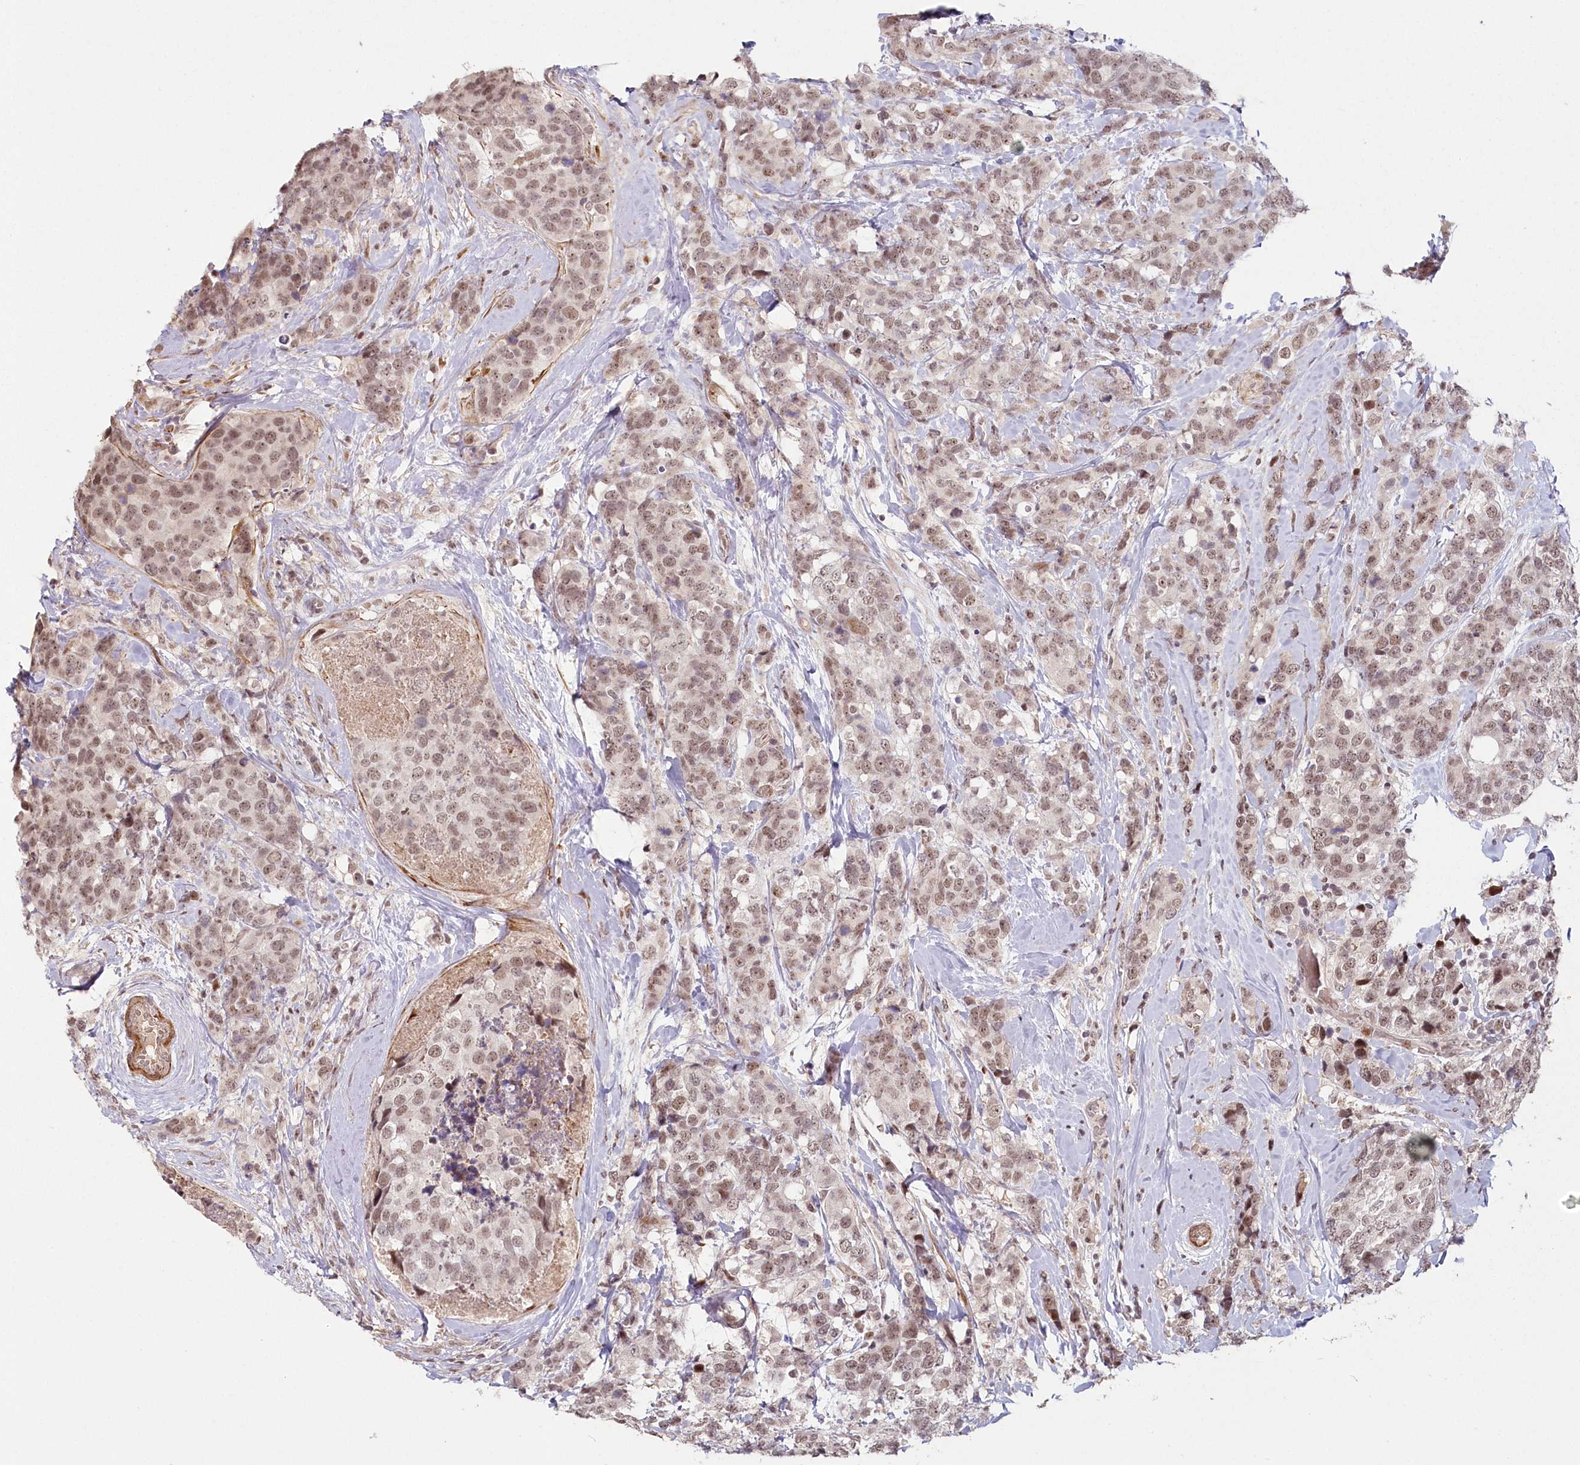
{"staining": {"intensity": "moderate", "quantity": ">75%", "location": "nuclear"}, "tissue": "breast cancer", "cell_type": "Tumor cells", "image_type": "cancer", "snomed": [{"axis": "morphology", "description": "Lobular carcinoma"}, {"axis": "topography", "description": "Breast"}], "caption": "Tumor cells show medium levels of moderate nuclear expression in about >75% of cells in breast cancer (lobular carcinoma). The staining is performed using DAB brown chromogen to label protein expression. The nuclei are counter-stained blue using hematoxylin.", "gene": "FAM204A", "patient": {"sex": "female", "age": 59}}